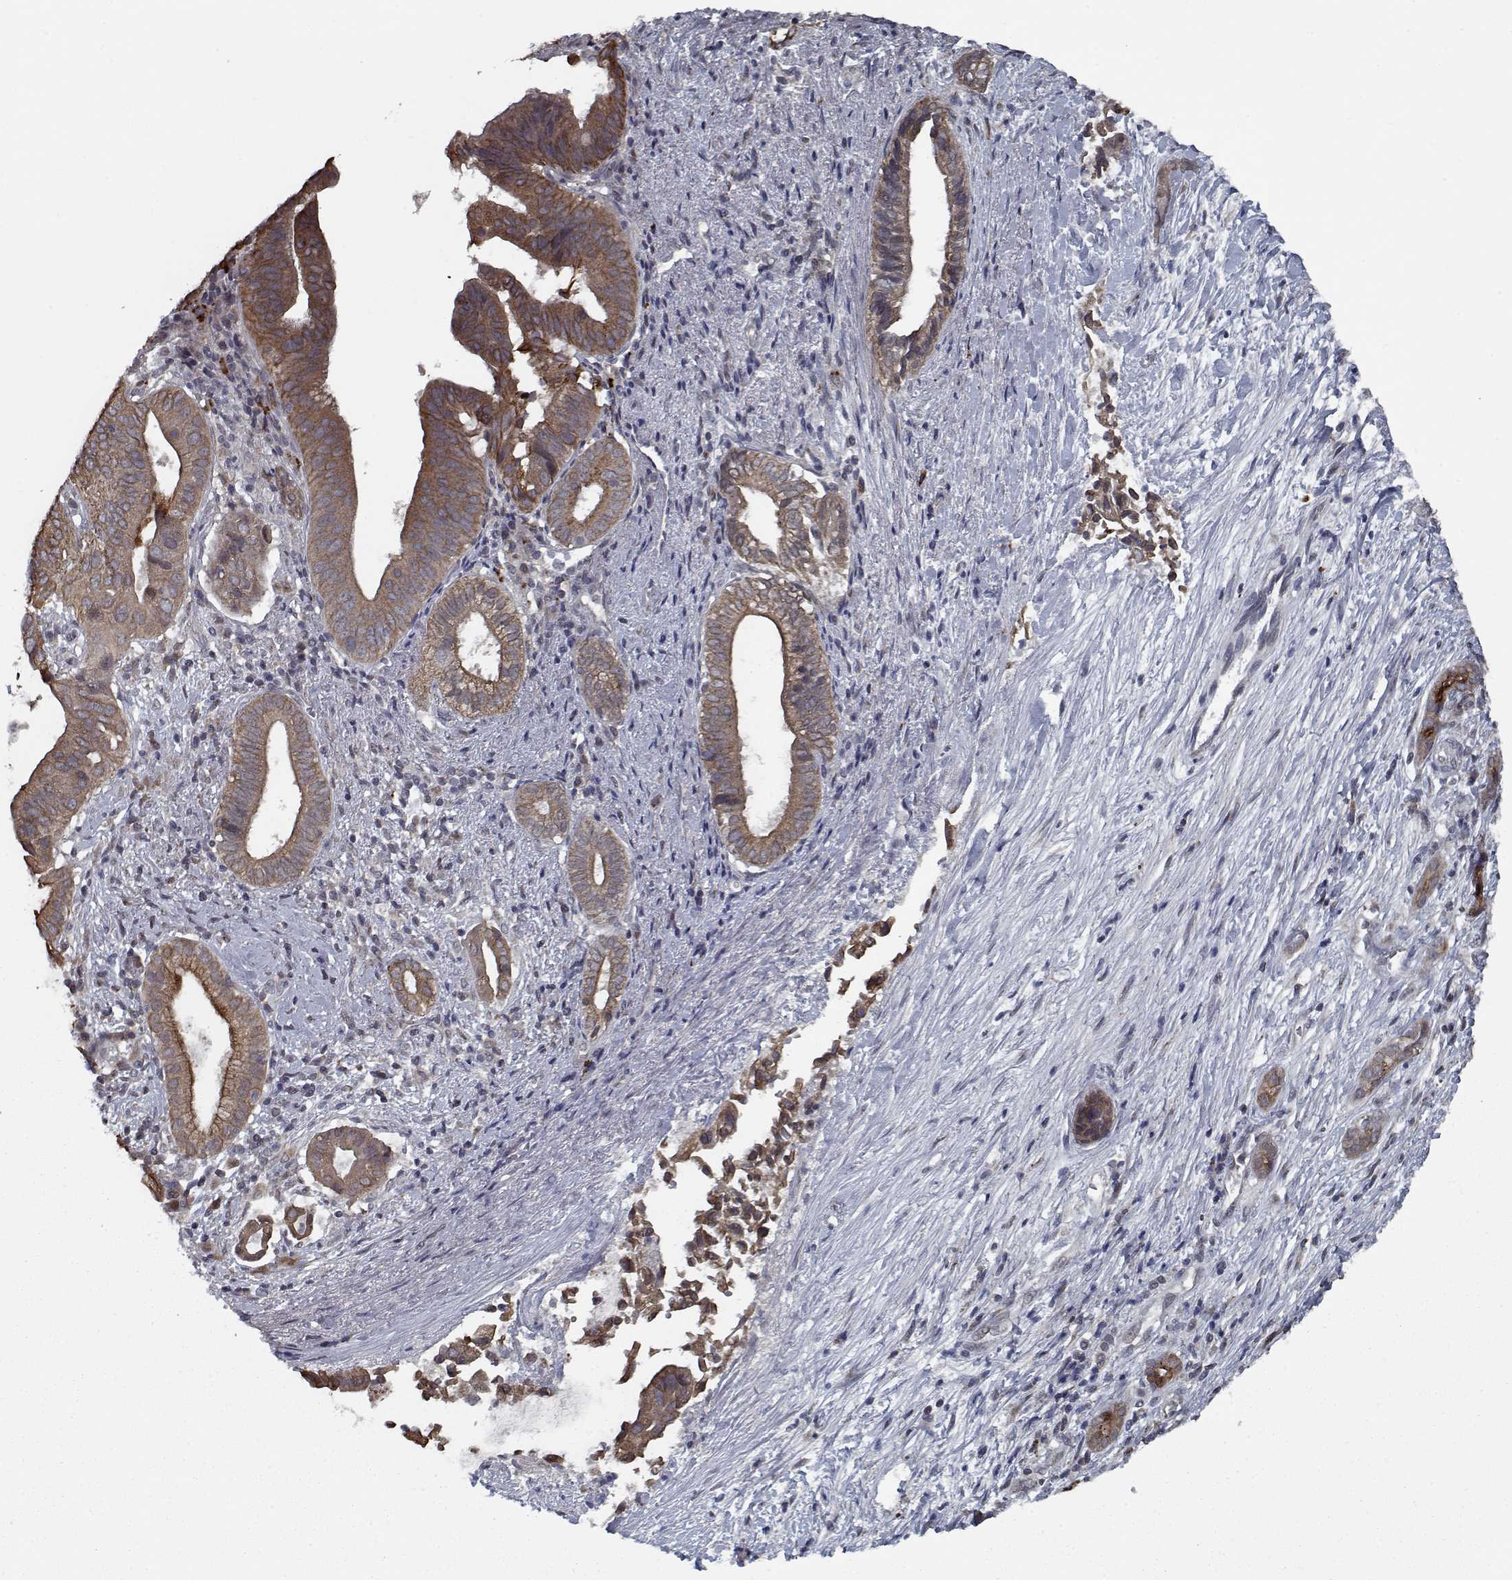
{"staining": {"intensity": "moderate", "quantity": ">75%", "location": "cytoplasmic/membranous"}, "tissue": "pancreatic cancer", "cell_type": "Tumor cells", "image_type": "cancer", "snomed": [{"axis": "morphology", "description": "Adenocarcinoma, NOS"}, {"axis": "topography", "description": "Pancreas"}], "caption": "Moderate cytoplasmic/membranous expression for a protein is identified in about >75% of tumor cells of pancreatic cancer using IHC.", "gene": "NLK", "patient": {"sex": "male", "age": 61}}